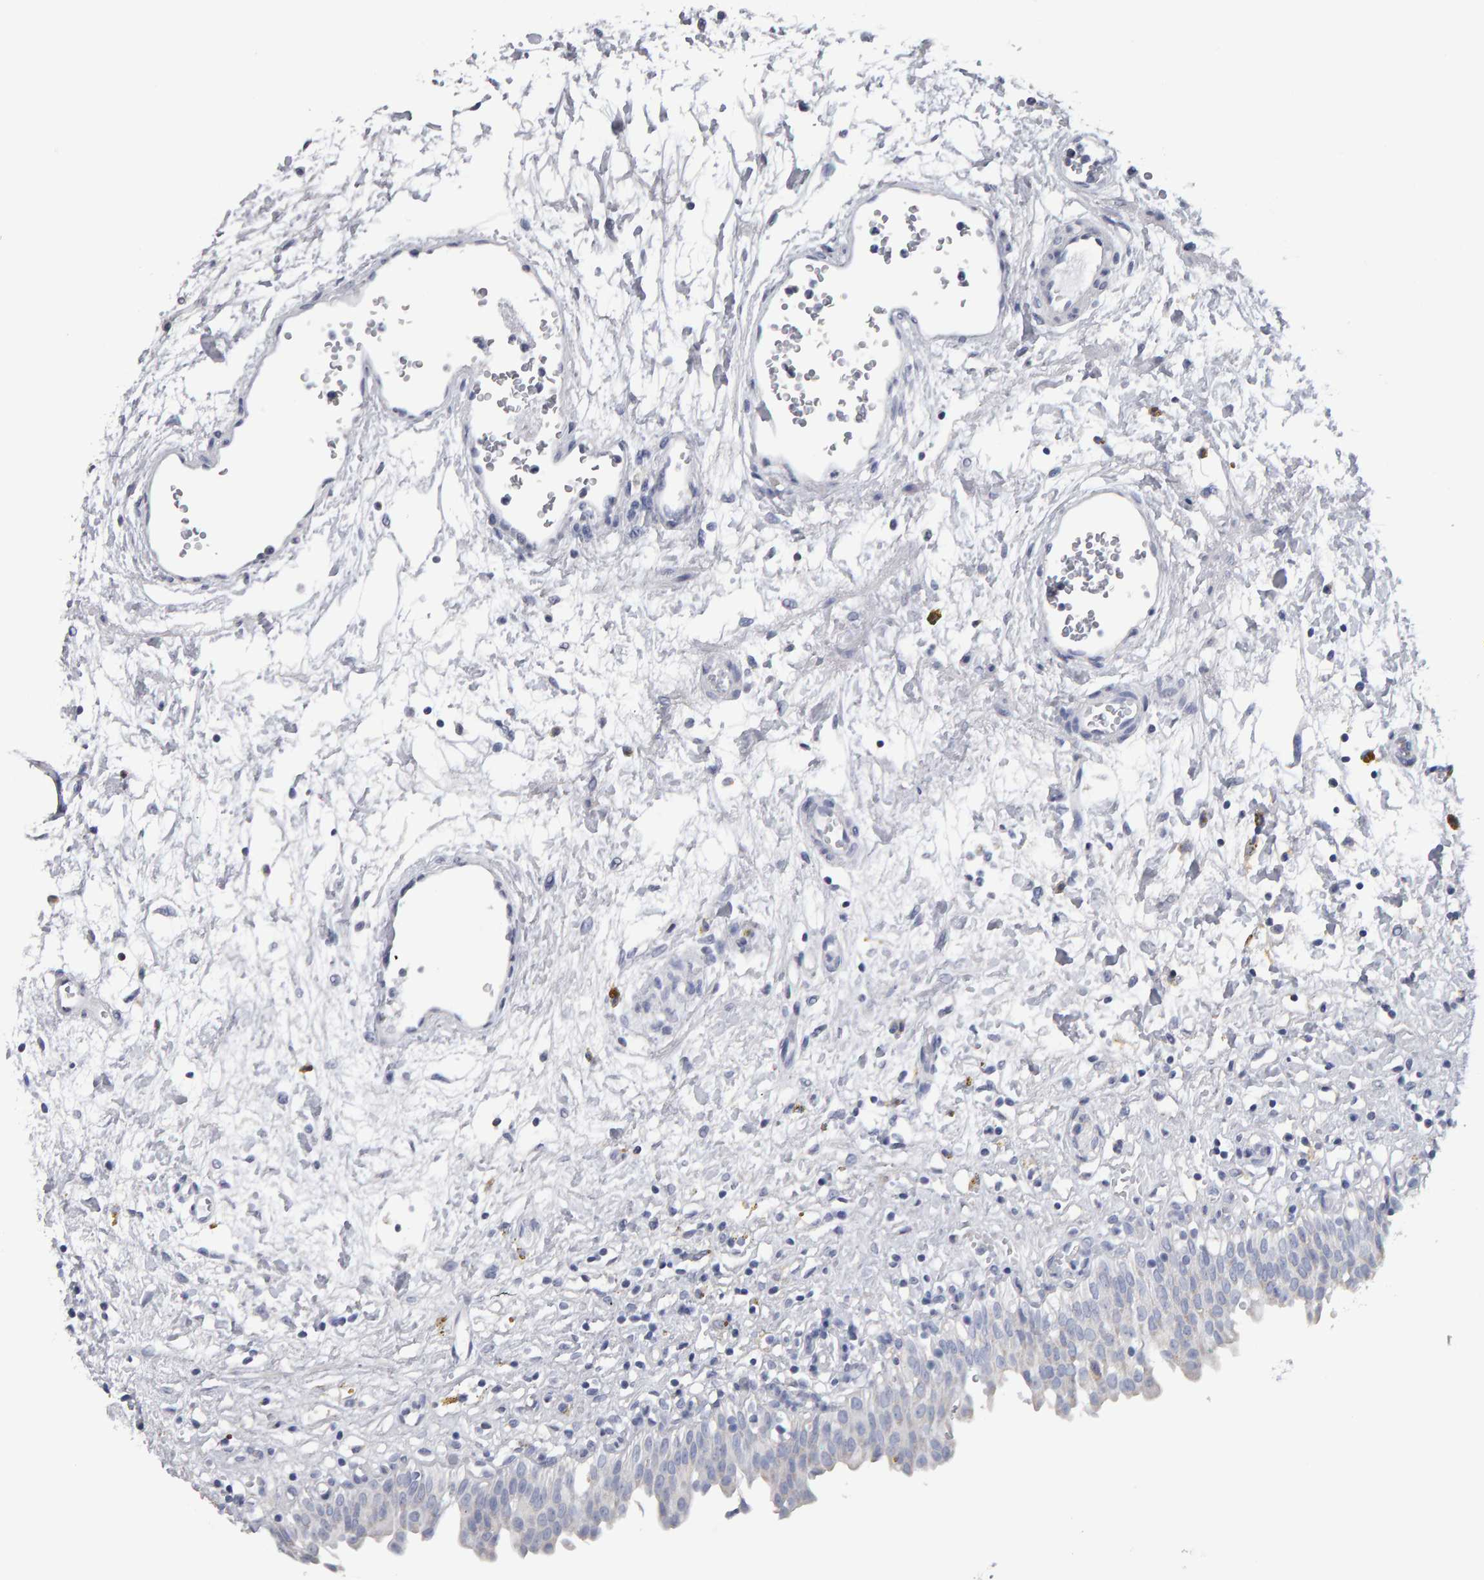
{"staining": {"intensity": "negative", "quantity": "none", "location": "none"}, "tissue": "urinary bladder", "cell_type": "Urothelial cells", "image_type": "normal", "snomed": [{"axis": "morphology", "description": "Urothelial carcinoma, High grade"}, {"axis": "topography", "description": "Urinary bladder"}], "caption": "High power microscopy image of an IHC micrograph of benign urinary bladder, revealing no significant staining in urothelial cells. (Brightfield microscopy of DAB (3,3'-diaminobenzidine) immunohistochemistry at high magnification).", "gene": "CD38", "patient": {"sex": "male", "age": 46}}